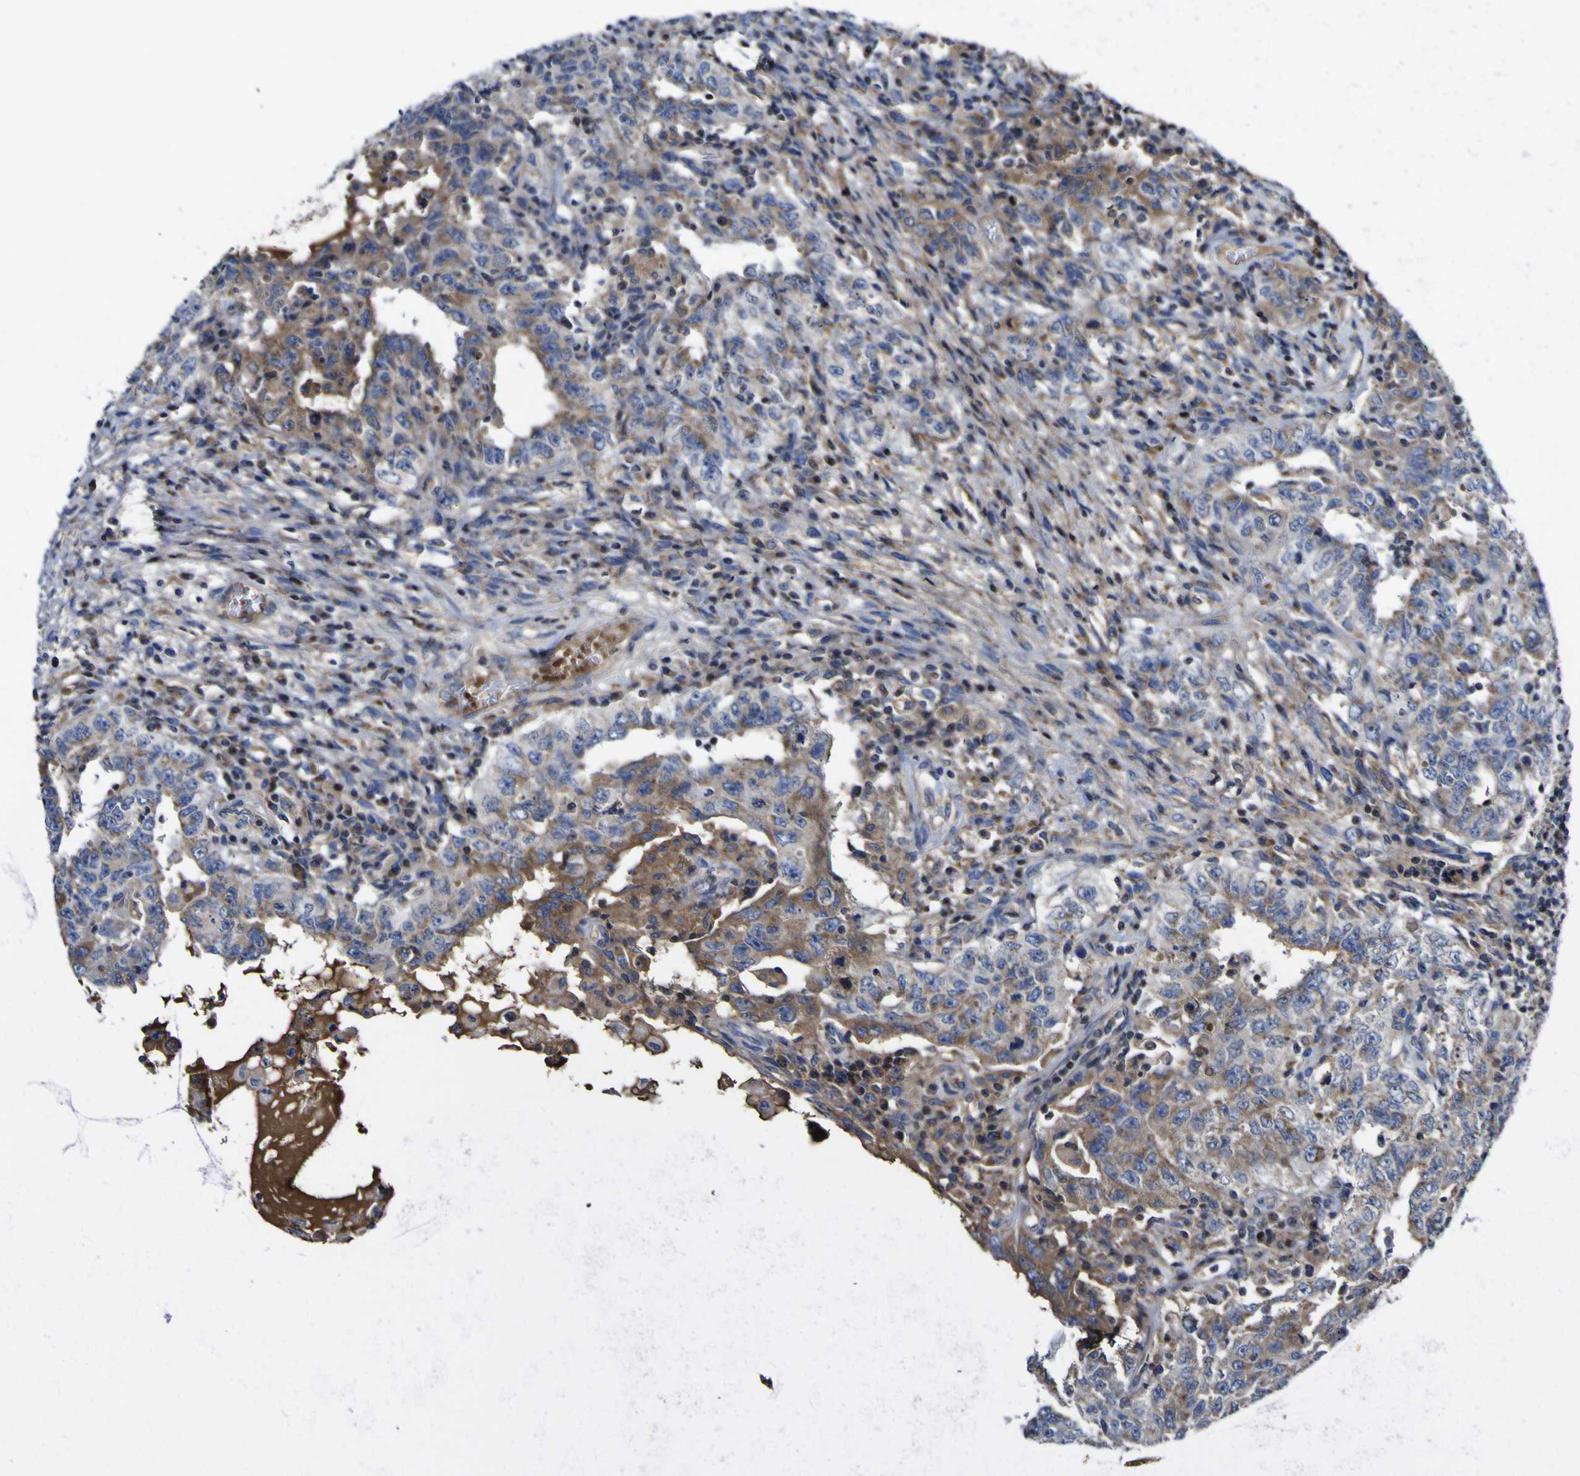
{"staining": {"intensity": "moderate", "quantity": "25%-75%", "location": "cytoplasmic/membranous"}, "tissue": "testis cancer", "cell_type": "Tumor cells", "image_type": "cancer", "snomed": [{"axis": "morphology", "description": "Carcinoma, Embryonal, NOS"}, {"axis": "topography", "description": "Testis"}], "caption": "Tumor cells show moderate cytoplasmic/membranous positivity in about 25%-75% of cells in testis embryonal carcinoma. Ihc stains the protein of interest in brown and the nuclei are stained blue.", "gene": "CCDC90B", "patient": {"sex": "male", "age": 26}}